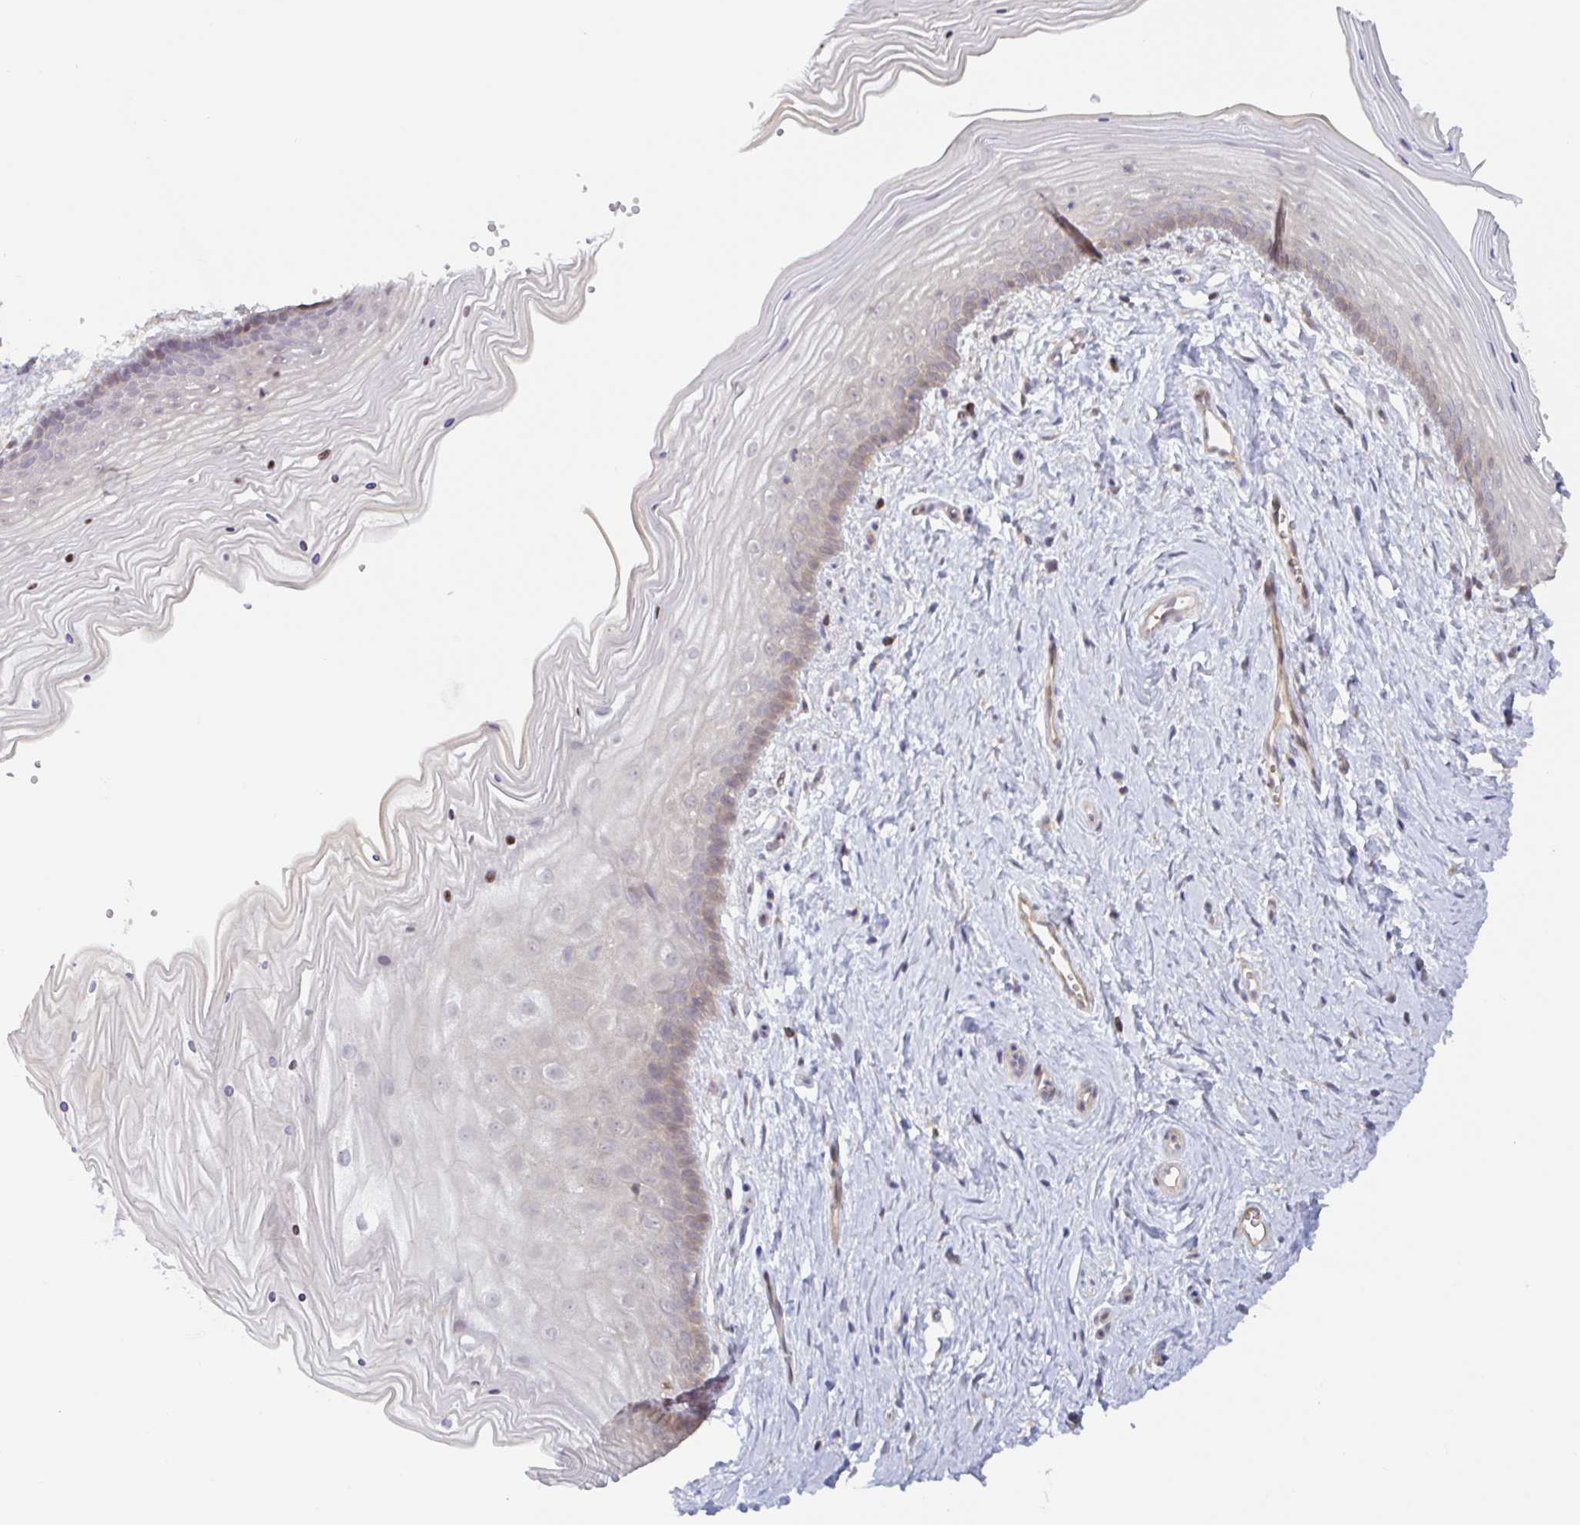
{"staining": {"intensity": "weak", "quantity": "<25%", "location": "cytoplasmic/membranous,nuclear"}, "tissue": "vagina", "cell_type": "Squamous epithelial cells", "image_type": "normal", "snomed": [{"axis": "morphology", "description": "Normal tissue, NOS"}, {"axis": "topography", "description": "Vagina"}], "caption": "This is an IHC histopathology image of normal human vagina. There is no staining in squamous epithelial cells.", "gene": "OTOP2", "patient": {"sex": "female", "age": 38}}